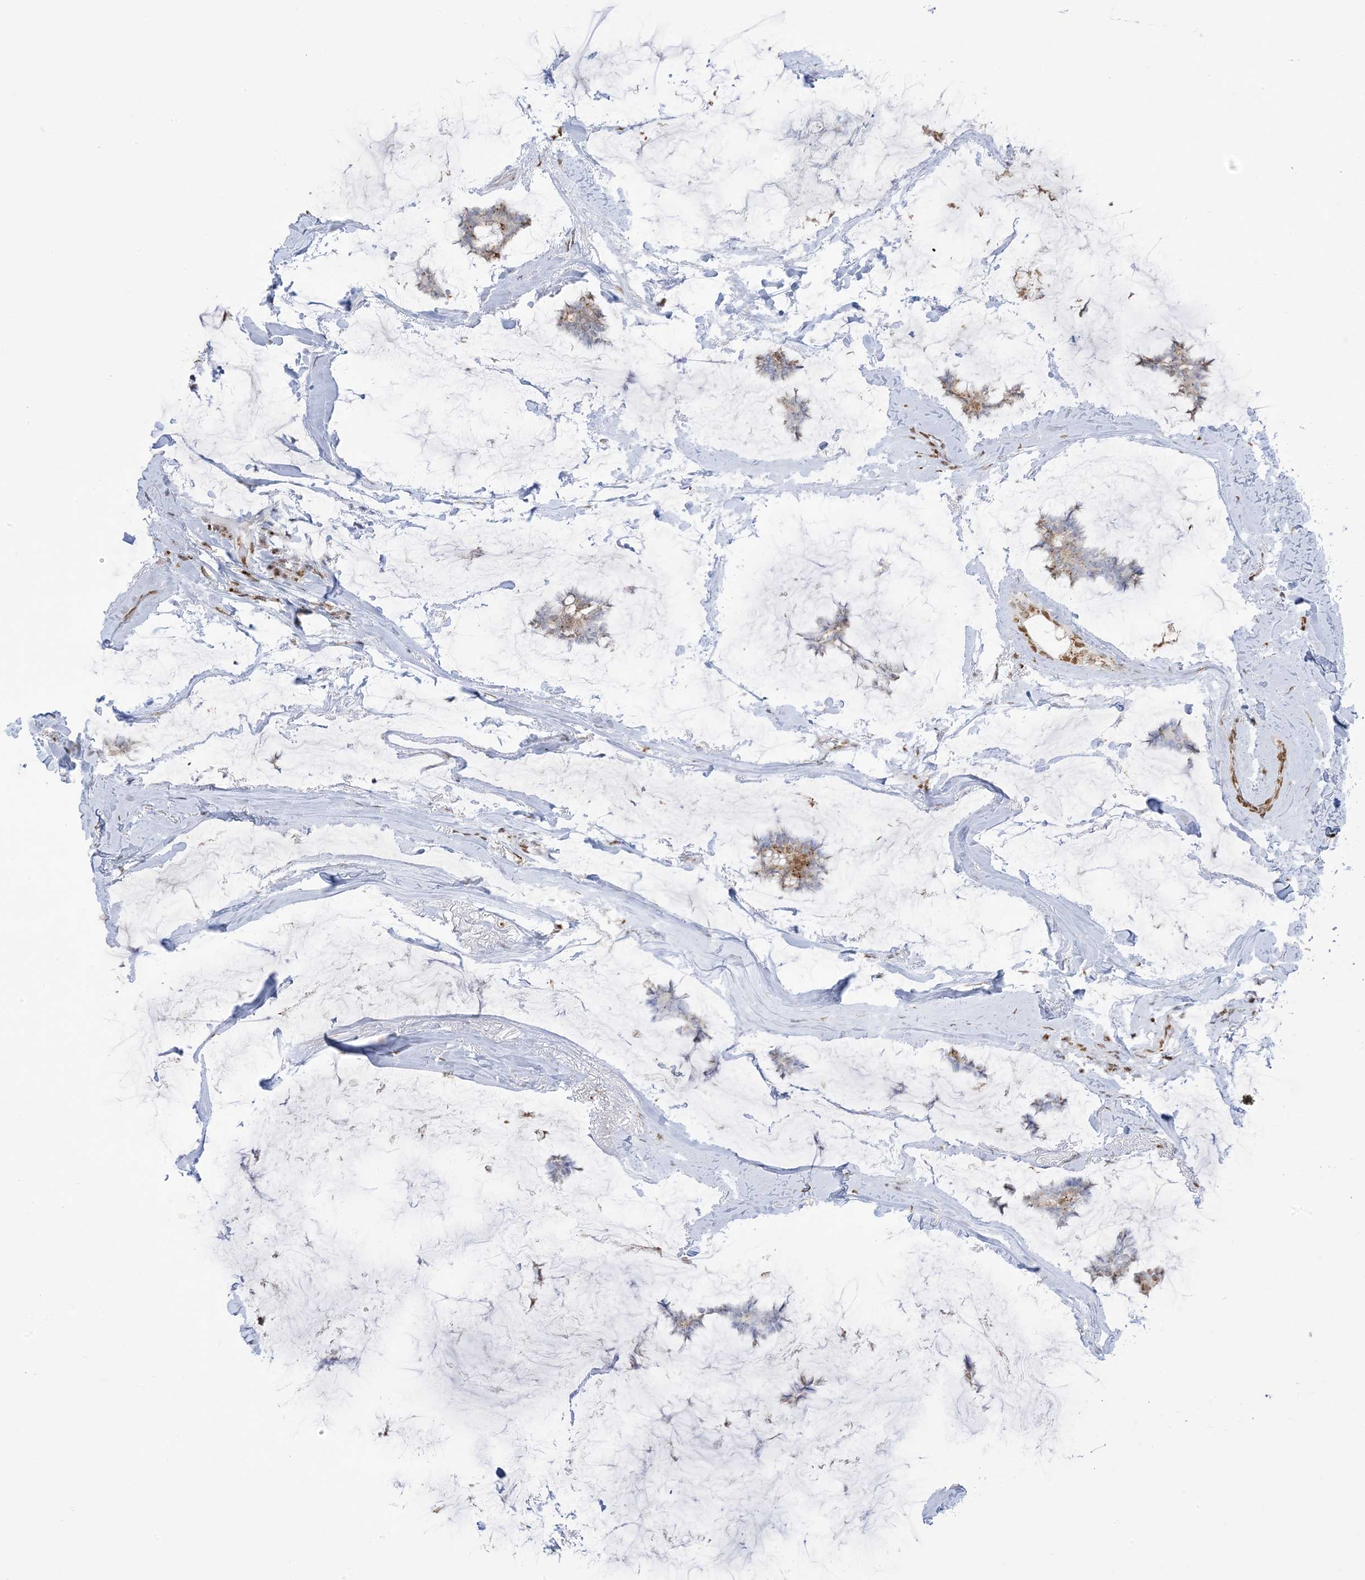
{"staining": {"intensity": "moderate", "quantity": "<25%", "location": "cytoplasmic/membranous"}, "tissue": "breast cancer", "cell_type": "Tumor cells", "image_type": "cancer", "snomed": [{"axis": "morphology", "description": "Duct carcinoma"}, {"axis": "topography", "description": "Breast"}], "caption": "Breast cancer (invasive ductal carcinoma) tissue demonstrates moderate cytoplasmic/membranous staining in about <25% of tumor cells", "gene": "GPR107", "patient": {"sex": "female", "age": 93}}